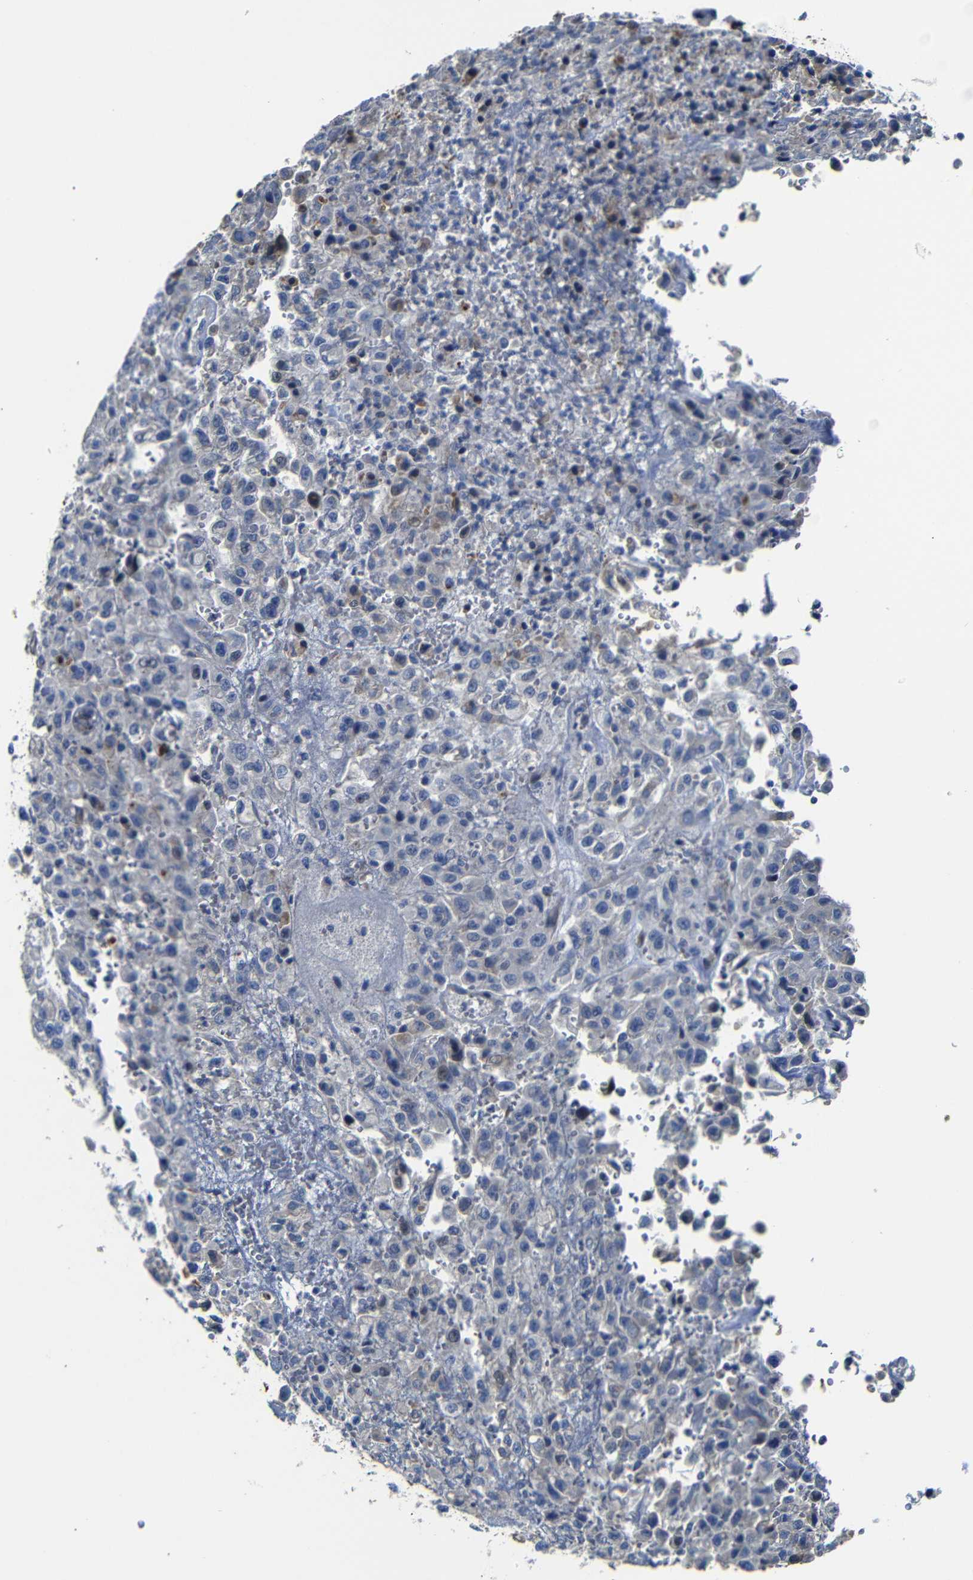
{"staining": {"intensity": "negative", "quantity": "none", "location": "none"}, "tissue": "urothelial cancer", "cell_type": "Tumor cells", "image_type": "cancer", "snomed": [{"axis": "morphology", "description": "Urothelial carcinoma, High grade"}, {"axis": "topography", "description": "Urinary bladder"}], "caption": "The histopathology image exhibits no staining of tumor cells in urothelial cancer. (Immunohistochemistry, brightfield microscopy, high magnification).", "gene": "AFDN", "patient": {"sex": "male", "age": 46}}